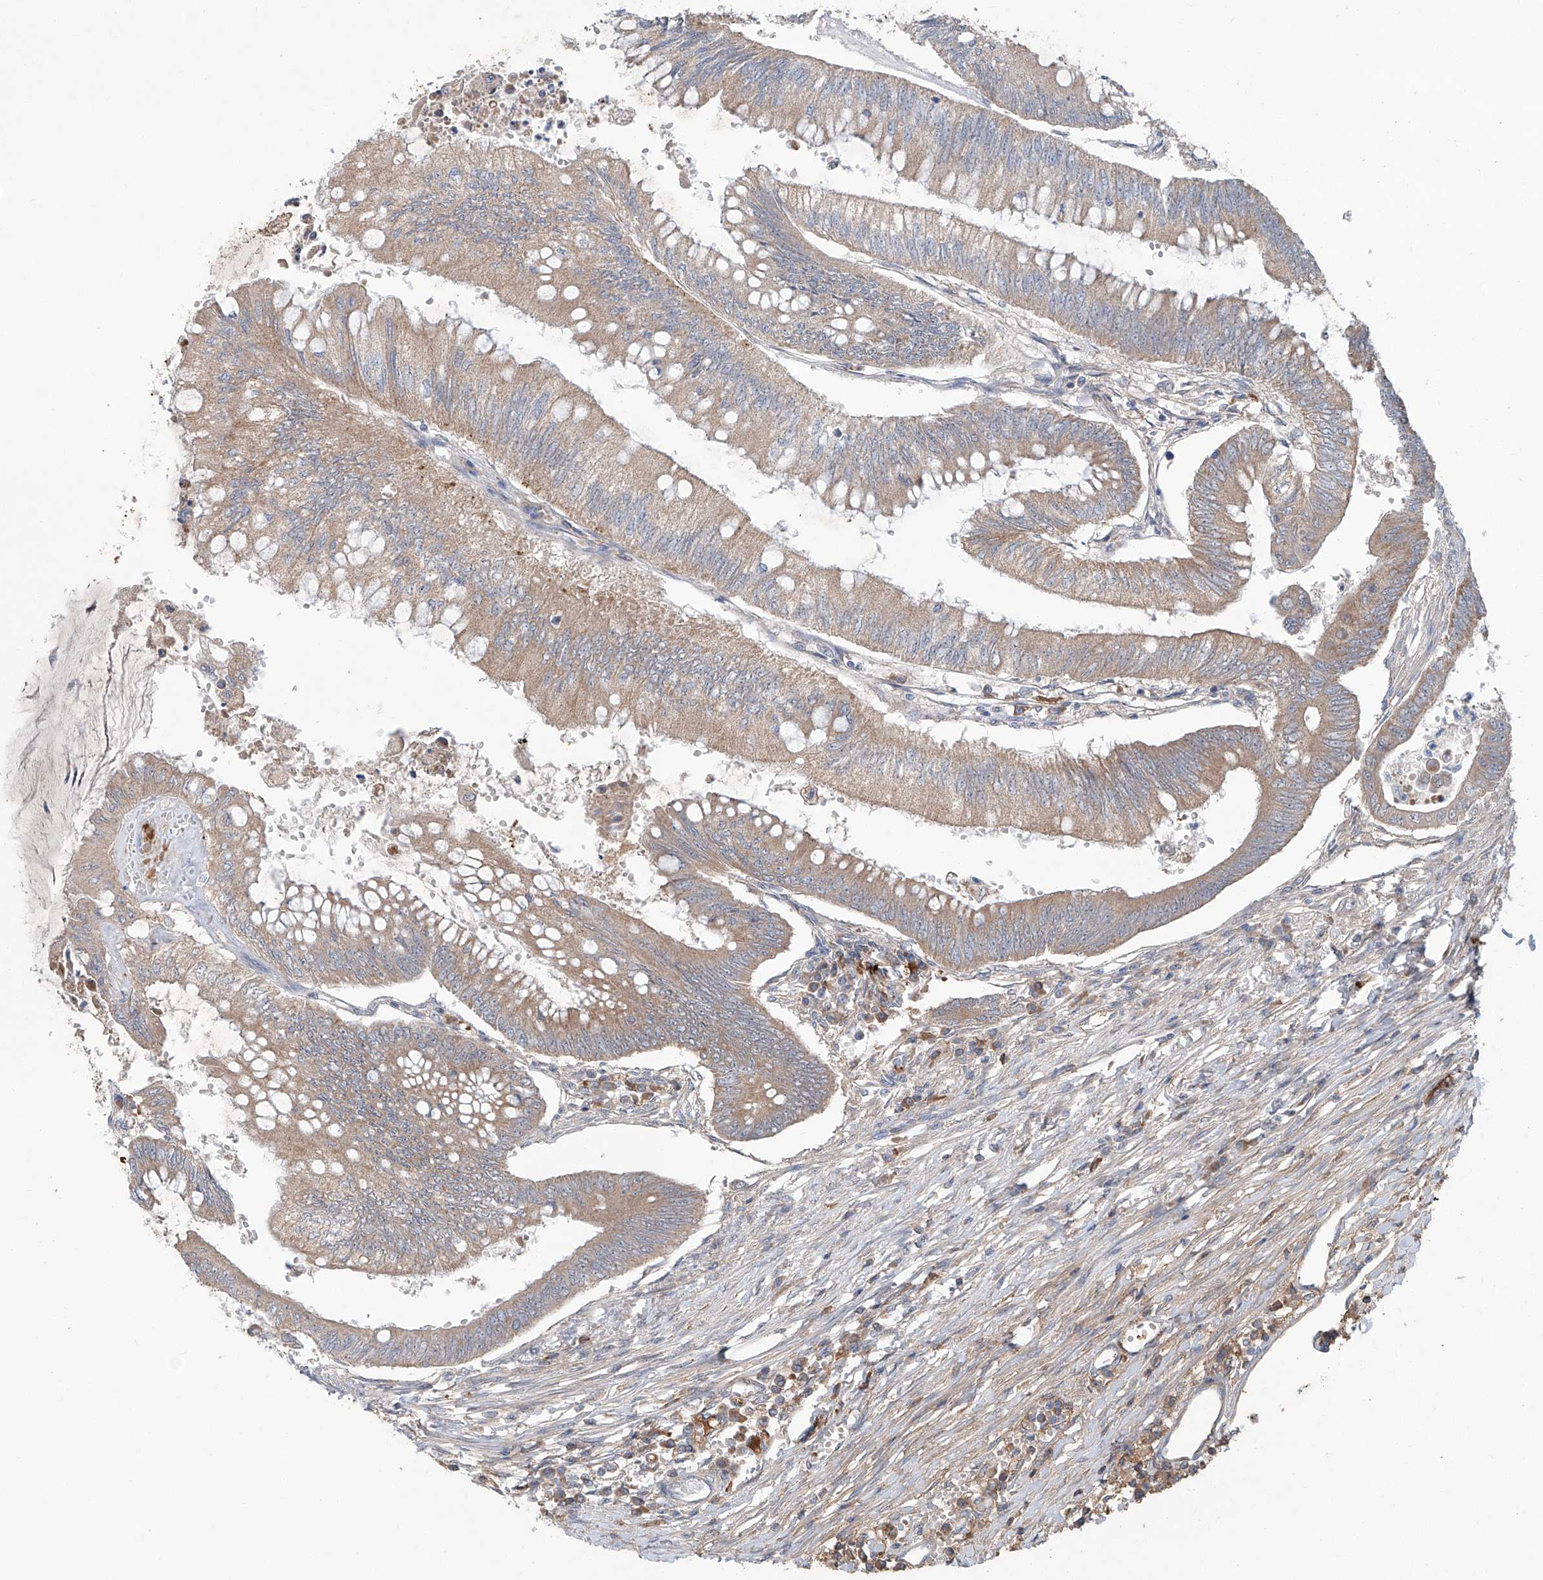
{"staining": {"intensity": "weak", "quantity": ">75%", "location": "cytoplasmic/membranous"}, "tissue": "colorectal cancer", "cell_type": "Tumor cells", "image_type": "cancer", "snomed": [{"axis": "morphology", "description": "Adenoma, NOS"}, {"axis": "morphology", "description": "Adenocarcinoma, NOS"}, {"axis": "topography", "description": "Colon"}], "caption": "Human colorectal cancer stained for a protein (brown) reveals weak cytoplasmic/membranous positive staining in approximately >75% of tumor cells.", "gene": "SIX4", "patient": {"sex": "male", "age": 79}}